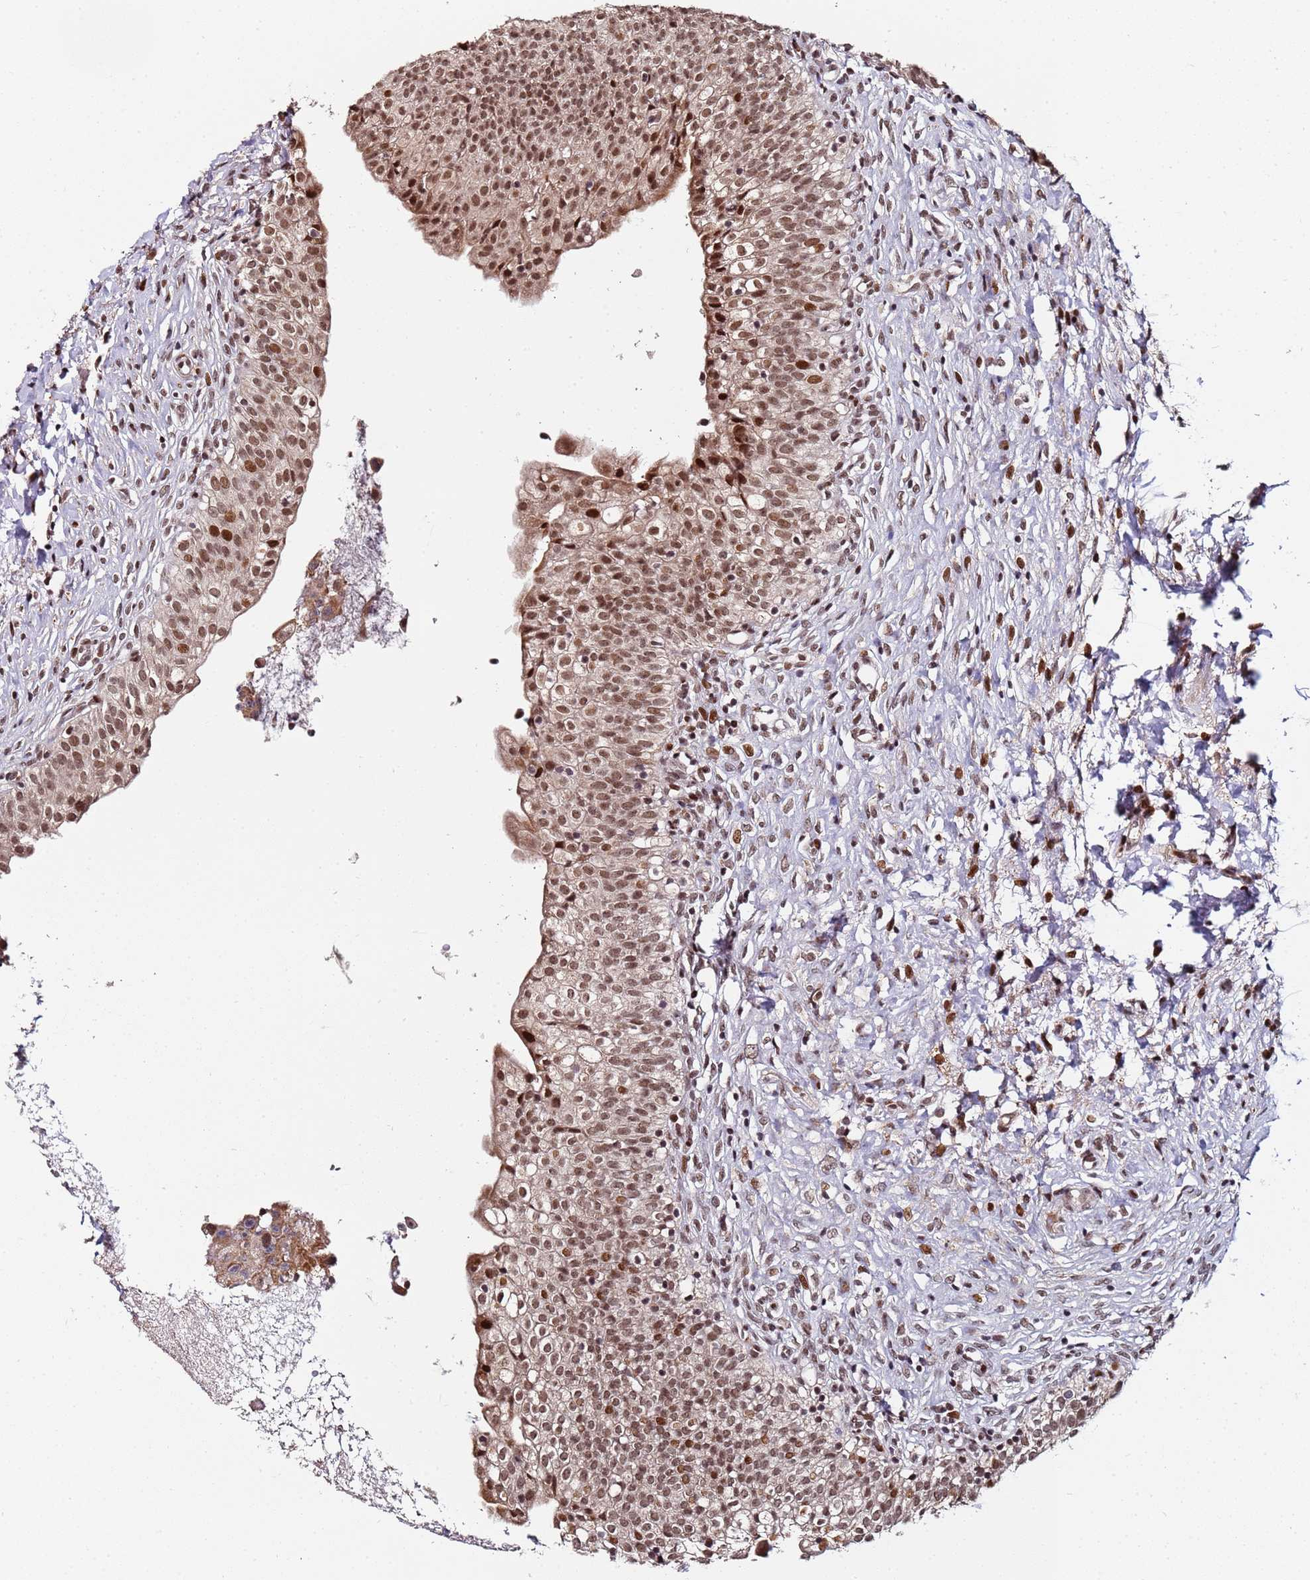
{"staining": {"intensity": "moderate", "quantity": ">75%", "location": "nuclear"}, "tissue": "urinary bladder", "cell_type": "Urothelial cells", "image_type": "normal", "snomed": [{"axis": "morphology", "description": "Normal tissue, NOS"}, {"axis": "topography", "description": "Urinary bladder"}], "caption": "Human urinary bladder stained with a protein marker displays moderate staining in urothelial cells.", "gene": "PPM1H", "patient": {"sex": "male", "age": 55}}